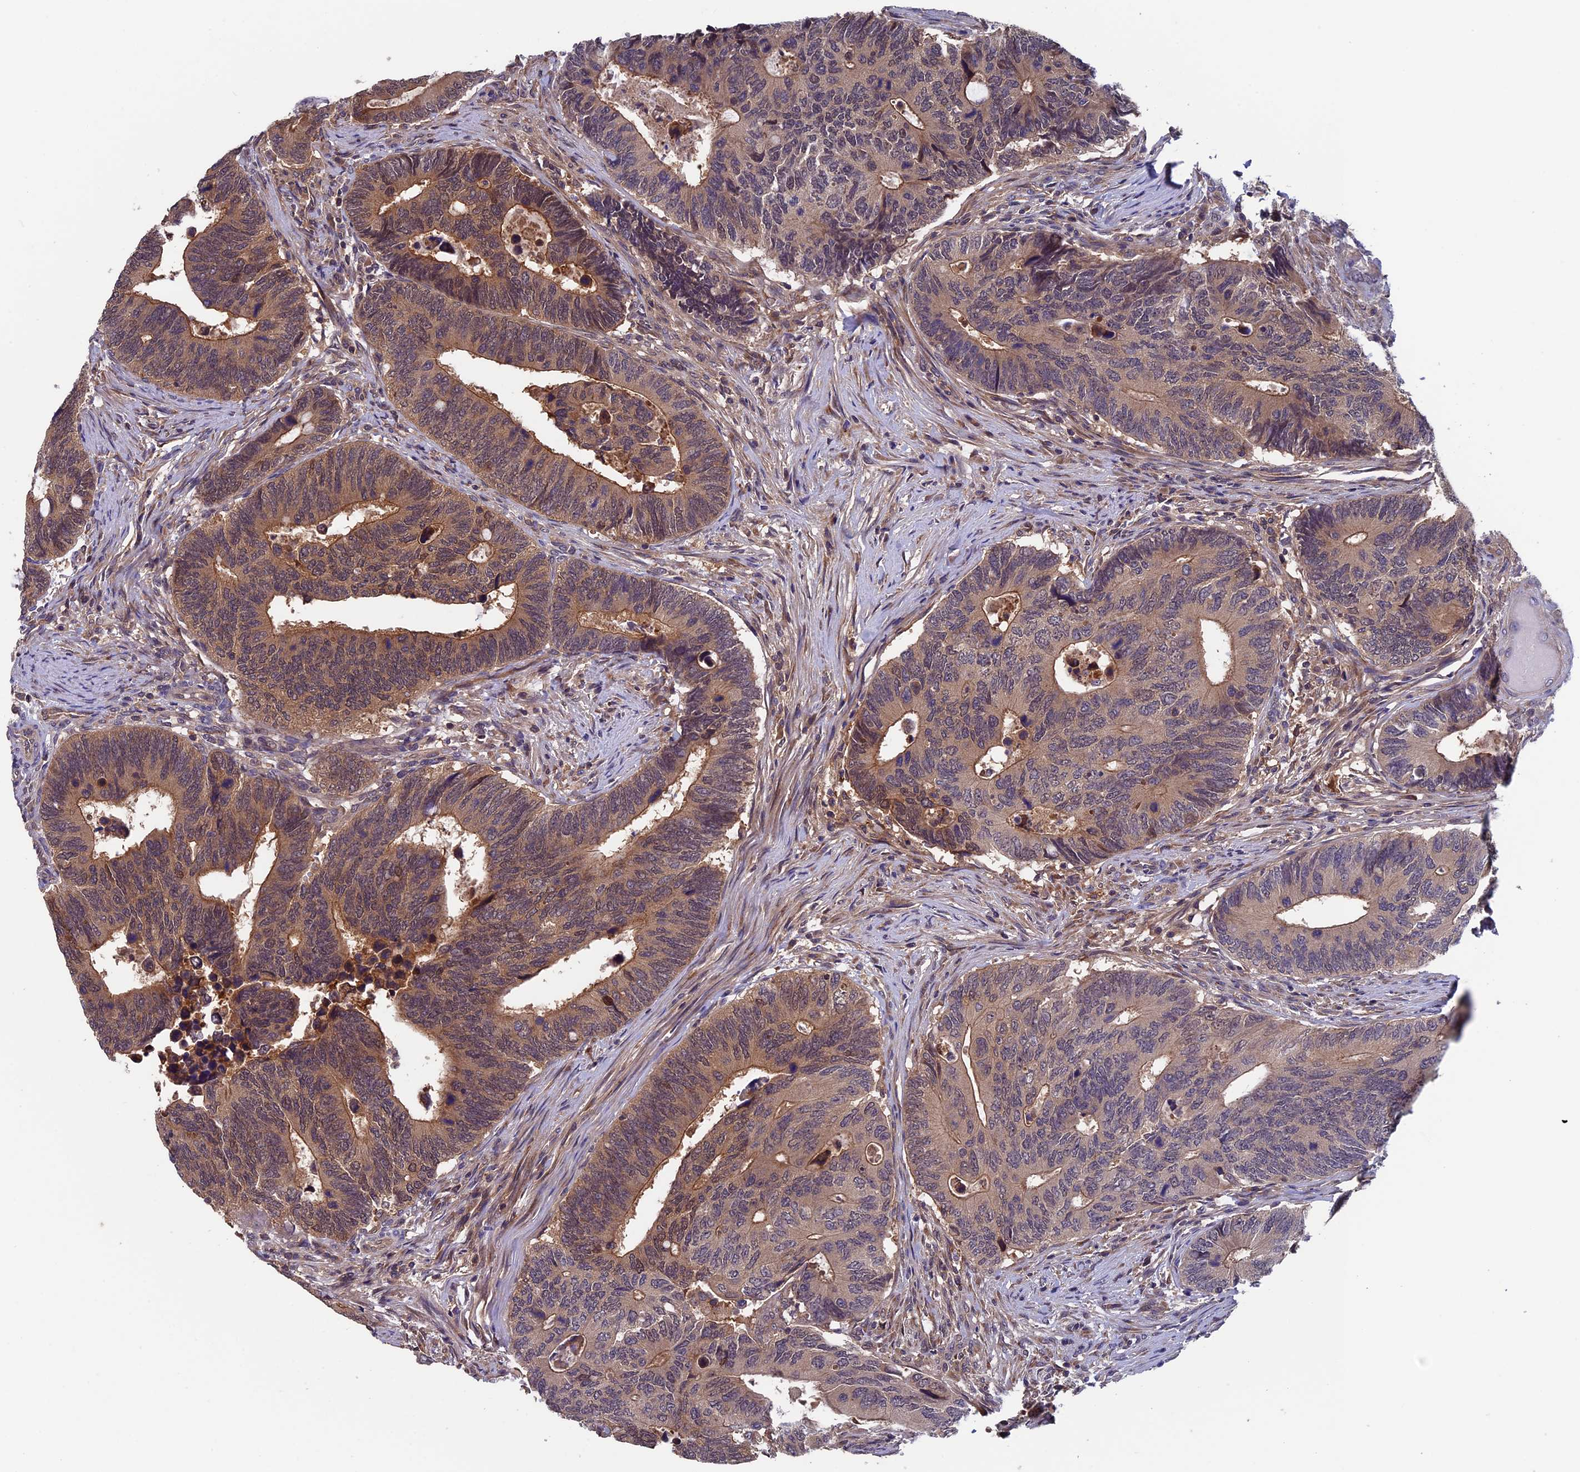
{"staining": {"intensity": "moderate", "quantity": "25%-75%", "location": "cytoplasmic/membranous"}, "tissue": "colorectal cancer", "cell_type": "Tumor cells", "image_type": "cancer", "snomed": [{"axis": "morphology", "description": "Adenocarcinoma, NOS"}, {"axis": "topography", "description": "Colon"}], "caption": "An image of human colorectal cancer stained for a protein exhibits moderate cytoplasmic/membranous brown staining in tumor cells.", "gene": "LCMT1", "patient": {"sex": "male", "age": 87}}